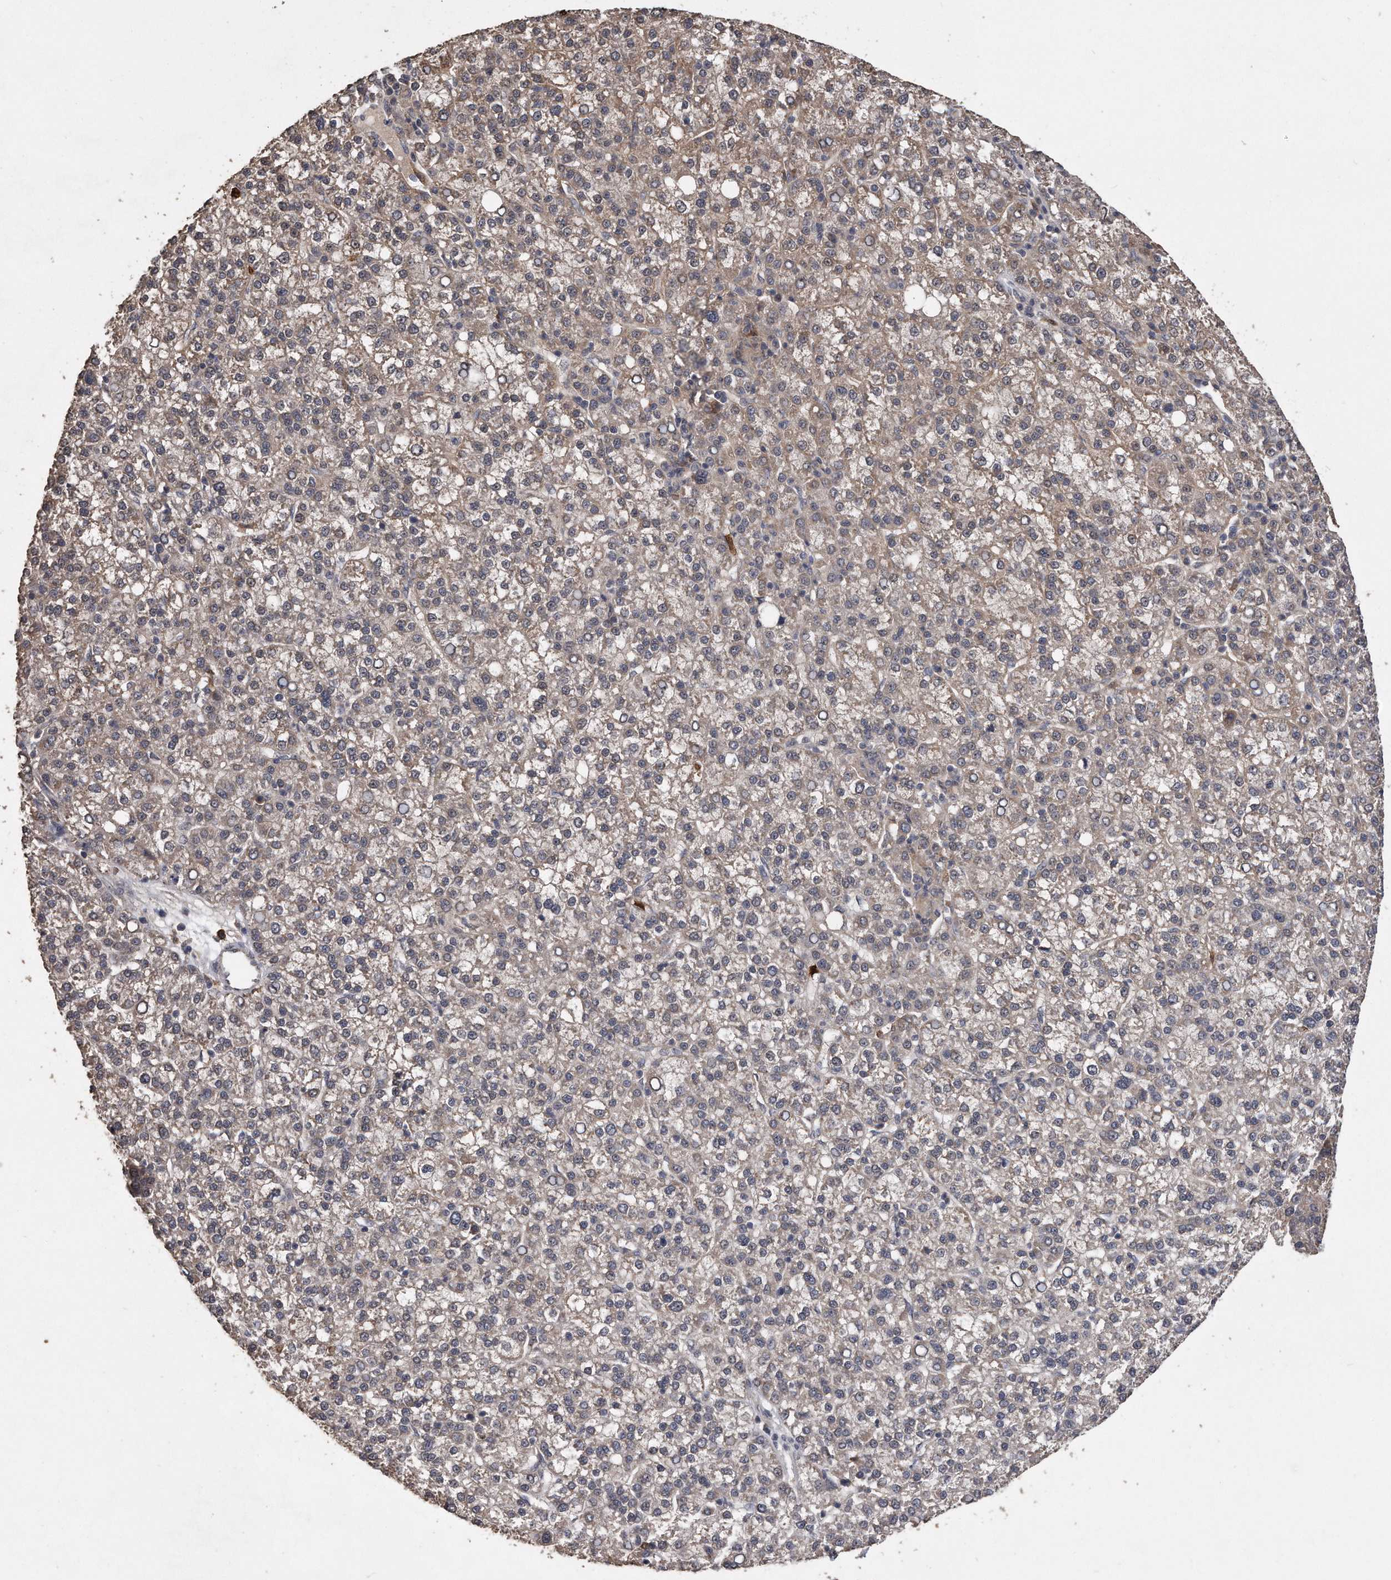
{"staining": {"intensity": "negative", "quantity": "none", "location": "none"}, "tissue": "liver cancer", "cell_type": "Tumor cells", "image_type": "cancer", "snomed": [{"axis": "morphology", "description": "Carcinoma, Hepatocellular, NOS"}, {"axis": "topography", "description": "Liver"}], "caption": "Liver cancer (hepatocellular carcinoma) was stained to show a protein in brown. There is no significant positivity in tumor cells.", "gene": "PELO", "patient": {"sex": "female", "age": 58}}